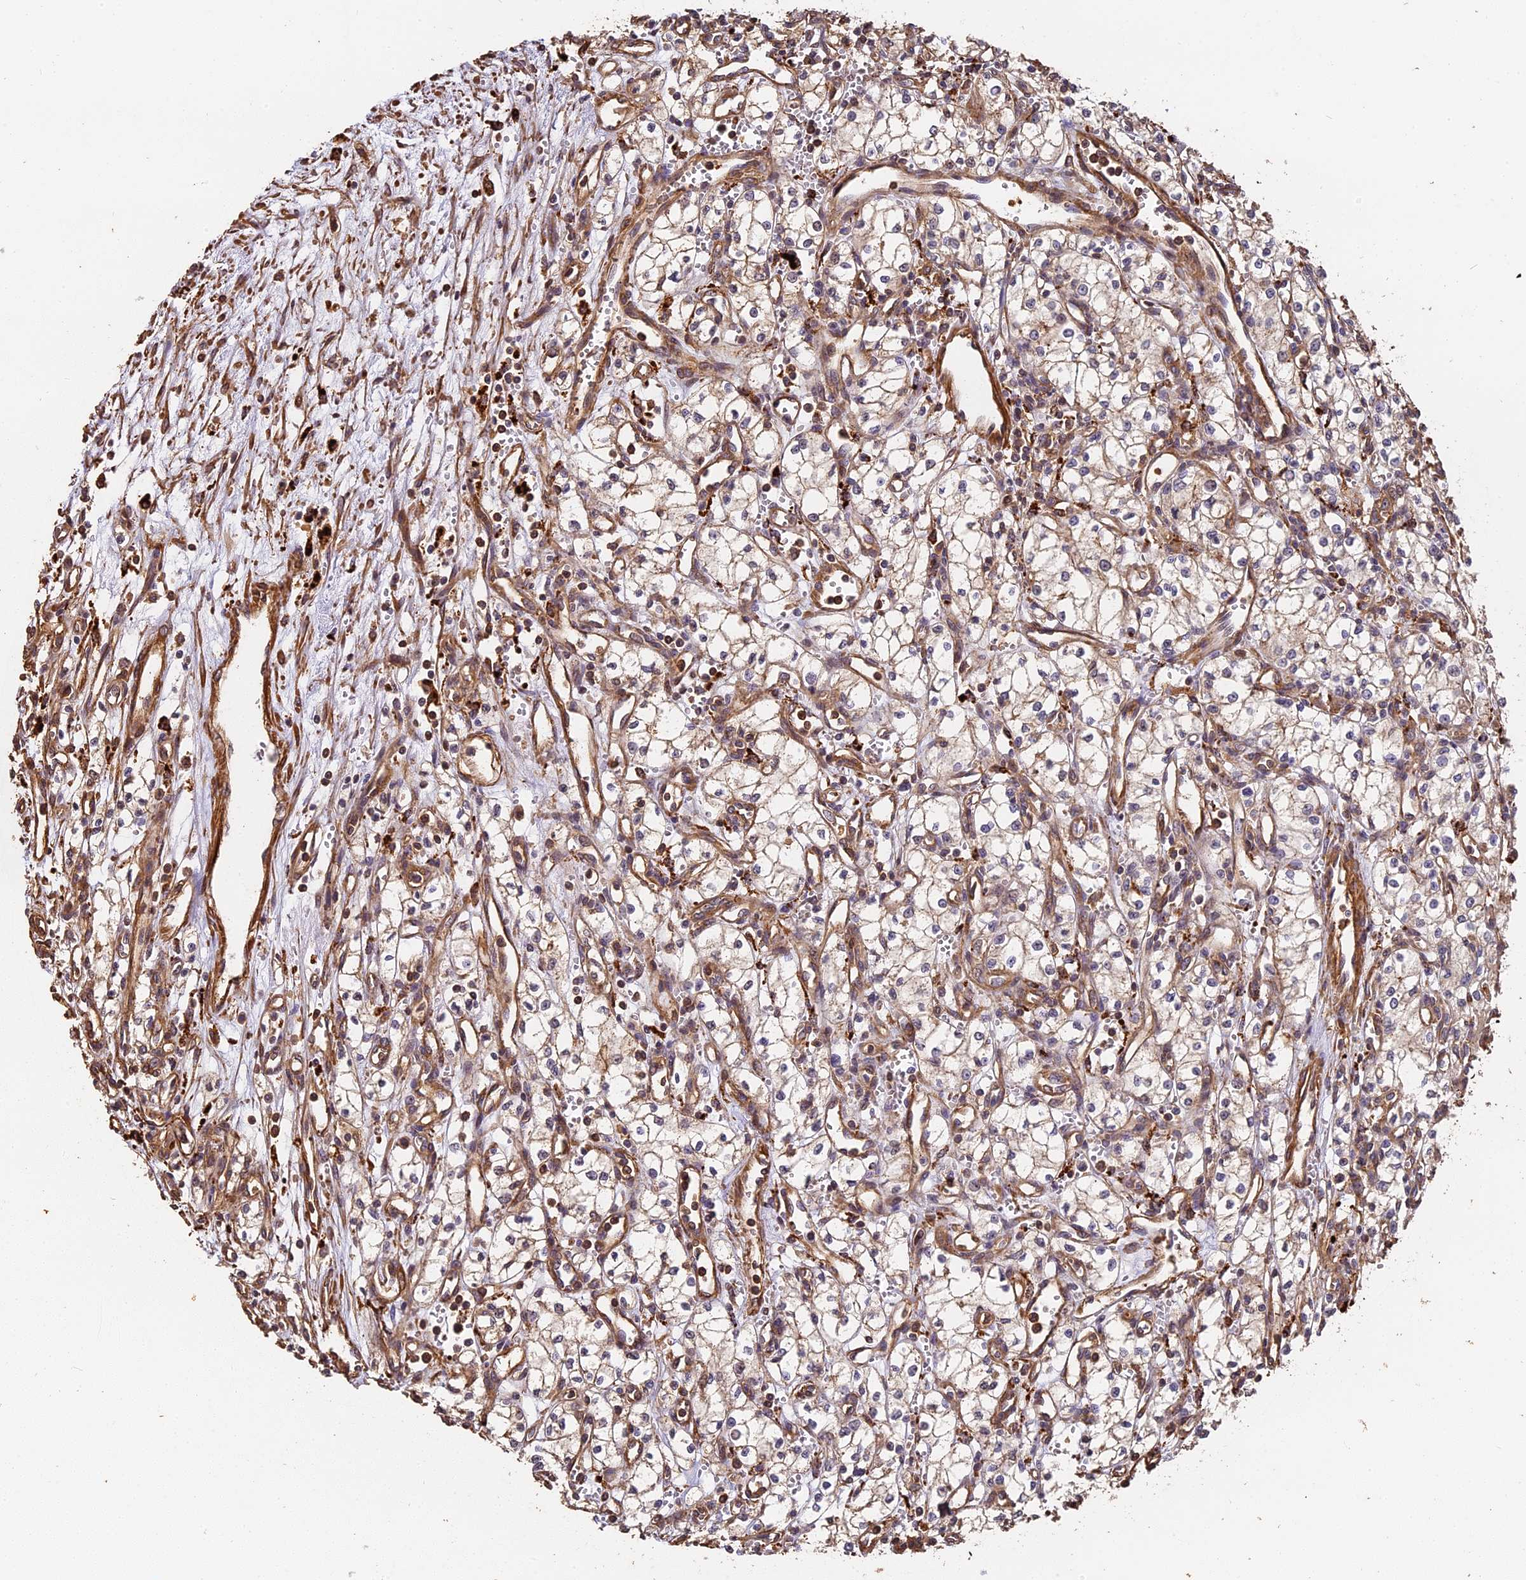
{"staining": {"intensity": "weak", "quantity": "25%-75%", "location": "cytoplasmic/membranous"}, "tissue": "renal cancer", "cell_type": "Tumor cells", "image_type": "cancer", "snomed": [{"axis": "morphology", "description": "Adenocarcinoma, NOS"}, {"axis": "topography", "description": "Kidney"}], "caption": "Renal adenocarcinoma was stained to show a protein in brown. There is low levels of weak cytoplasmic/membranous expression in about 25%-75% of tumor cells. (Stains: DAB in brown, nuclei in blue, Microscopy: brightfield microscopy at high magnification).", "gene": "MMP15", "patient": {"sex": "male", "age": 59}}